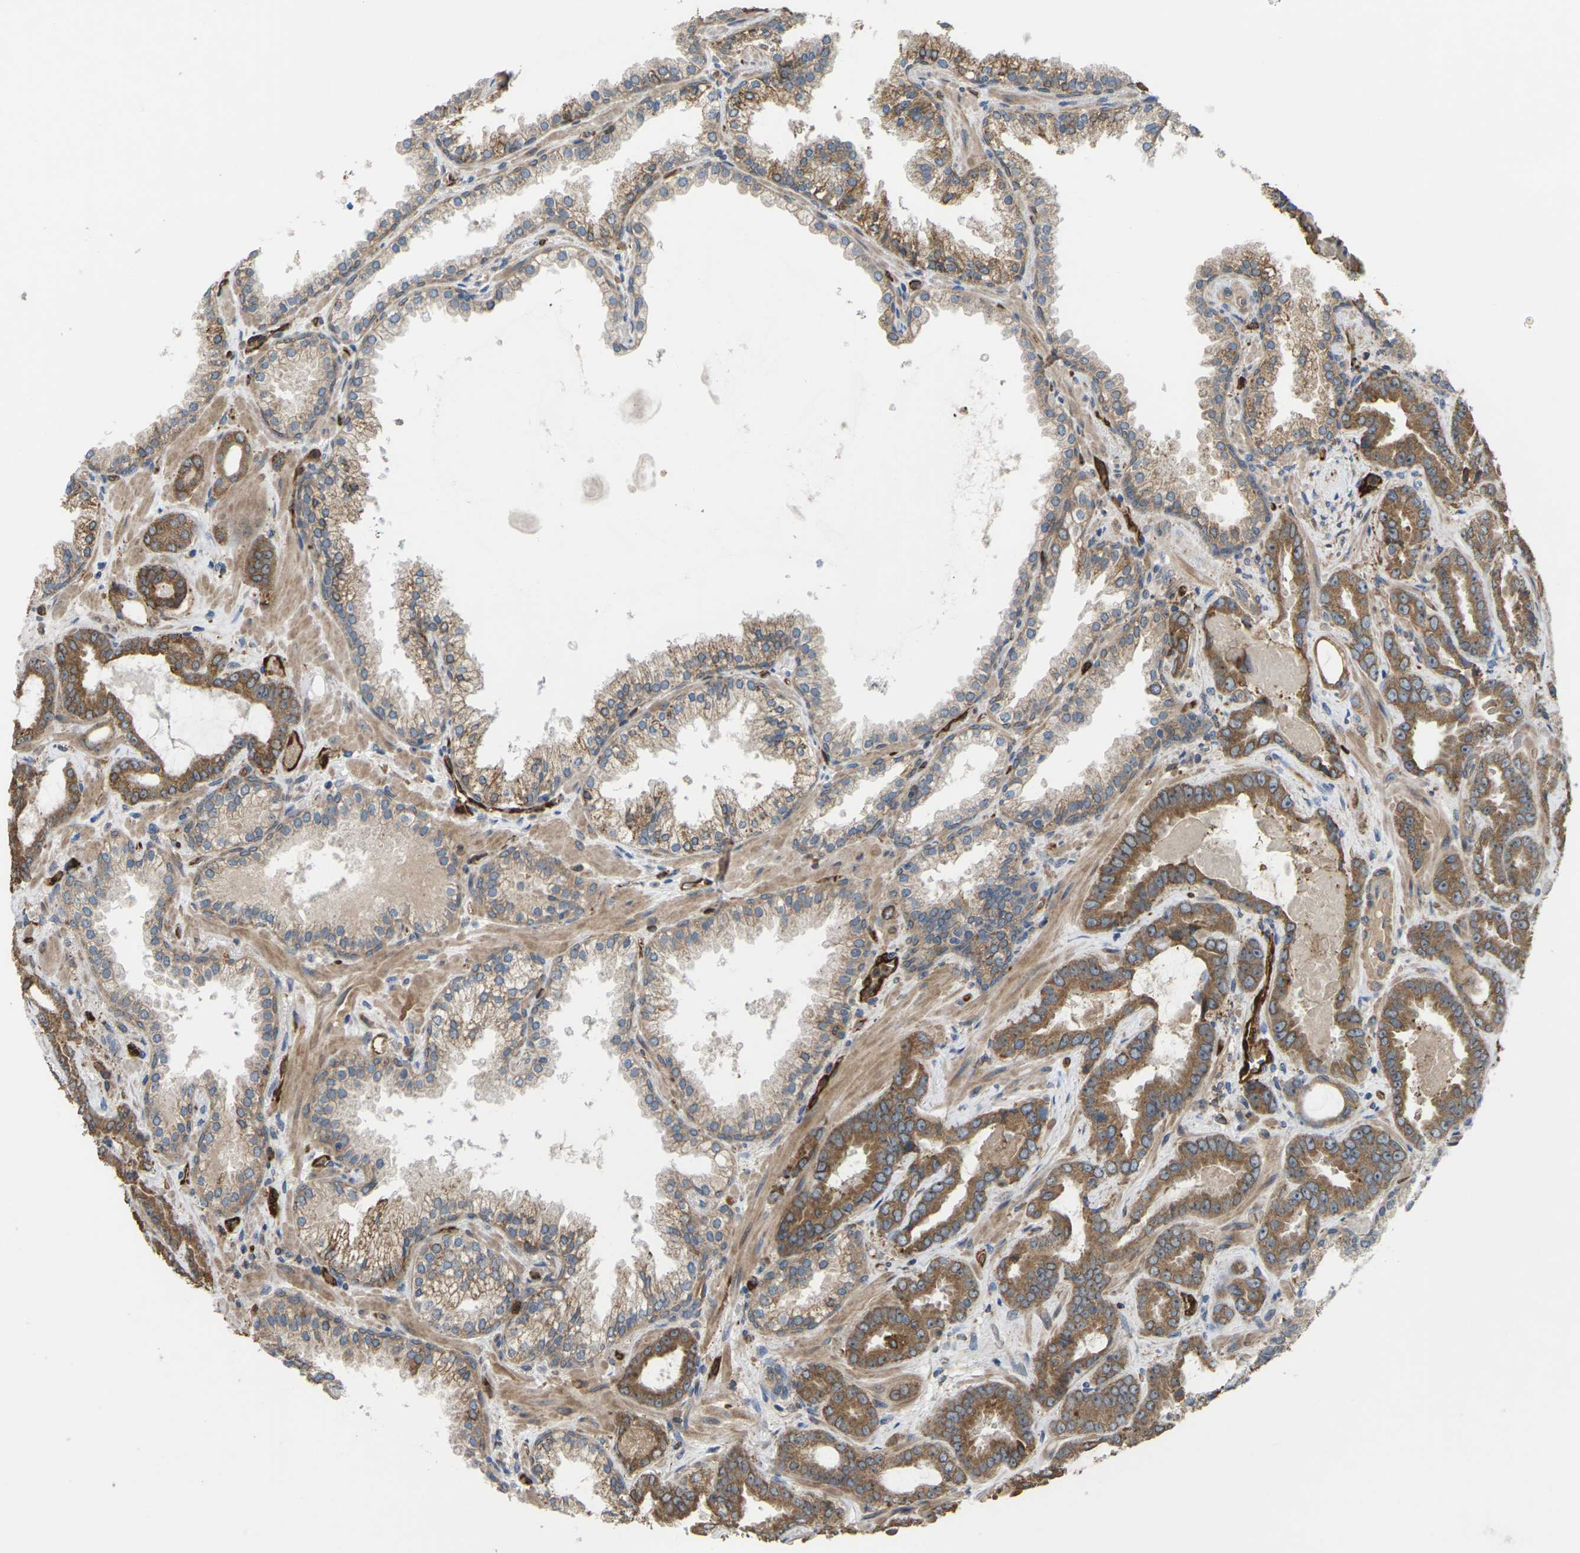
{"staining": {"intensity": "moderate", "quantity": ">75%", "location": "cytoplasmic/membranous"}, "tissue": "prostate cancer", "cell_type": "Tumor cells", "image_type": "cancer", "snomed": [{"axis": "morphology", "description": "Adenocarcinoma, Low grade"}, {"axis": "topography", "description": "Prostate"}], "caption": "Immunohistochemical staining of prostate cancer exhibits moderate cytoplasmic/membranous protein expression in approximately >75% of tumor cells. The protein is shown in brown color, while the nuclei are stained blue.", "gene": "TIAM1", "patient": {"sex": "male", "age": 60}}